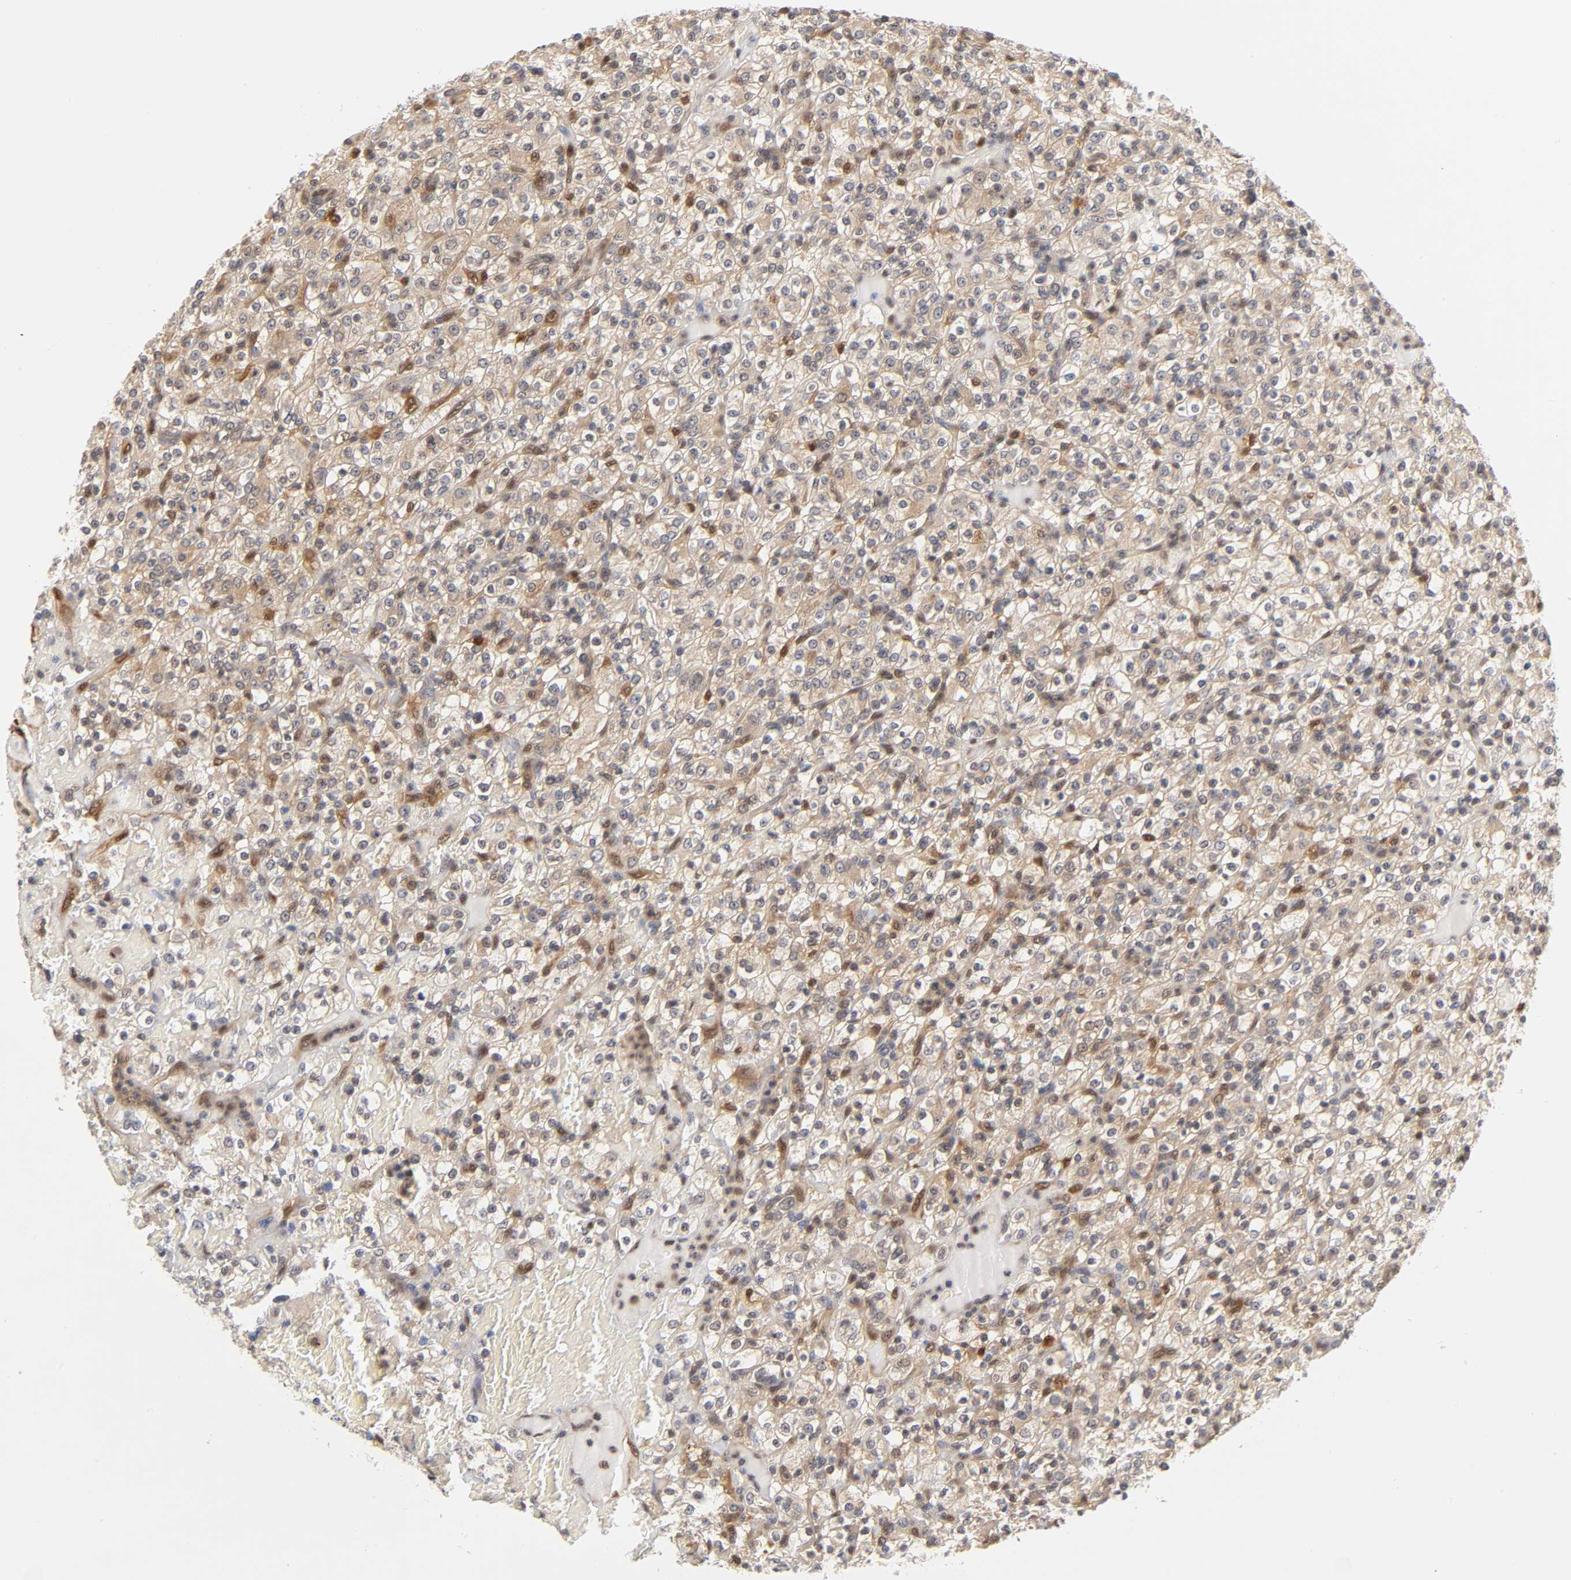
{"staining": {"intensity": "moderate", "quantity": "25%-75%", "location": "cytoplasmic/membranous"}, "tissue": "renal cancer", "cell_type": "Tumor cells", "image_type": "cancer", "snomed": [{"axis": "morphology", "description": "Normal tissue, NOS"}, {"axis": "morphology", "description": "Adenocarcinoma, NOS"}, {"axis": "topography", "description": "Kidney"}], "caption": "Adenocarcinoma (renal) stained with DAB (3,3'-diaminobenzidine) immunohistochemistry displays medium levels of moderate cytoplasmic/membranous positivity in about 25%-75% of tumor cells. The protein of interest is shown in brown color, while the nuclei are stained blue.", "gene": "DFFB", "patient": {"sex": "female", "age": 72}}